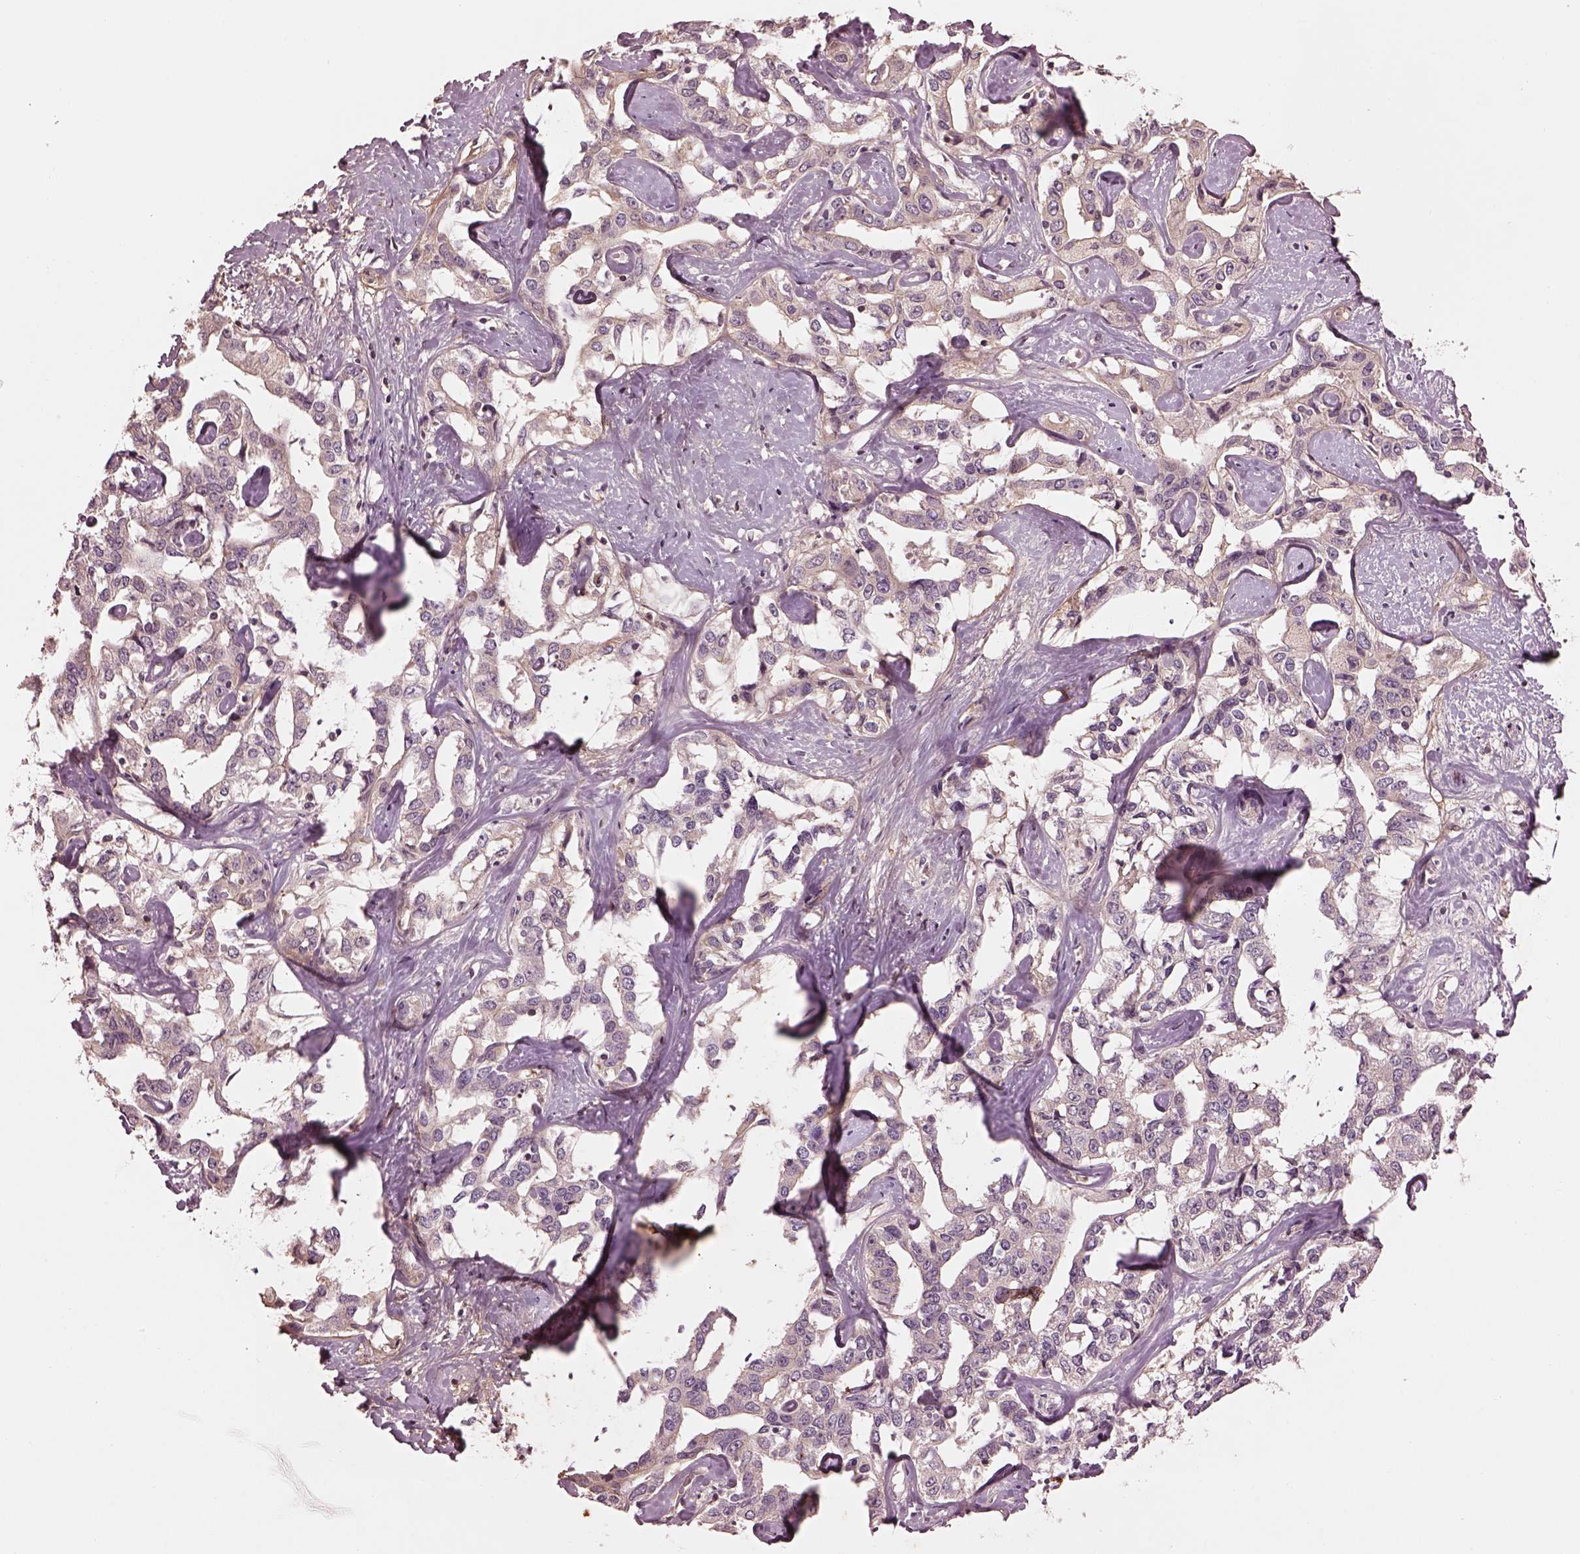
{"staining": {"intensity": "weak", "quantity": "<25%", "location": "cytoplasmic/membranous"}, "tissue": "liver cancer", "cell_type": "Tumor cells", "image_type": "cancer", "snomed": [{"axis": "morphology", "description": "Cholangiocarcinoma"}, {"axis": "topography", "description": "Liver"}], "caption": "High magnification brightfield microscopy of liver cancer stained with DAB (brown) and counterstained with hematoxylin (blue): tumor cells show no significant positivity.", "gene": "EFEMP1", "patient": {"sex": "male", "age": 59}}